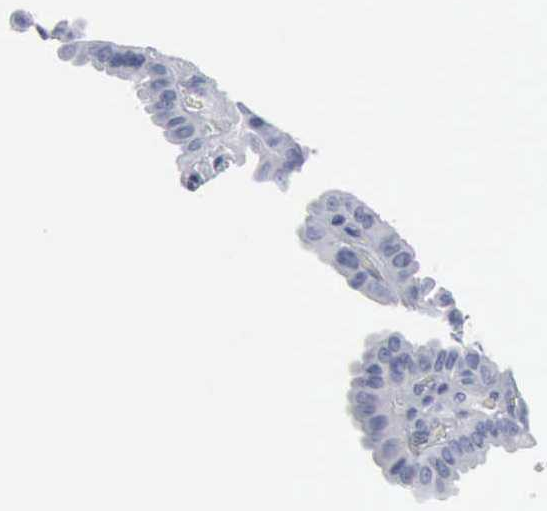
{"staining": {"intensity": "negative", "quantity": "none", "location": "none"}, "tissue": "thyroid cancer", "cell_type": "Tumor cells", "image_type": "cancer", "snomed": [{"axis": "morphology", "description": "Papillary adenocarcinoma, NOS"}, {"axis": "topography", "description": "Thyroid gland"}], "caption": "An immunohistochemistry image of thyroid cancer is shown. There is no staining in tumor cells of thyroid cancer.", "gene": "DMD", "patient": {"sex": "male", "age": 87}}